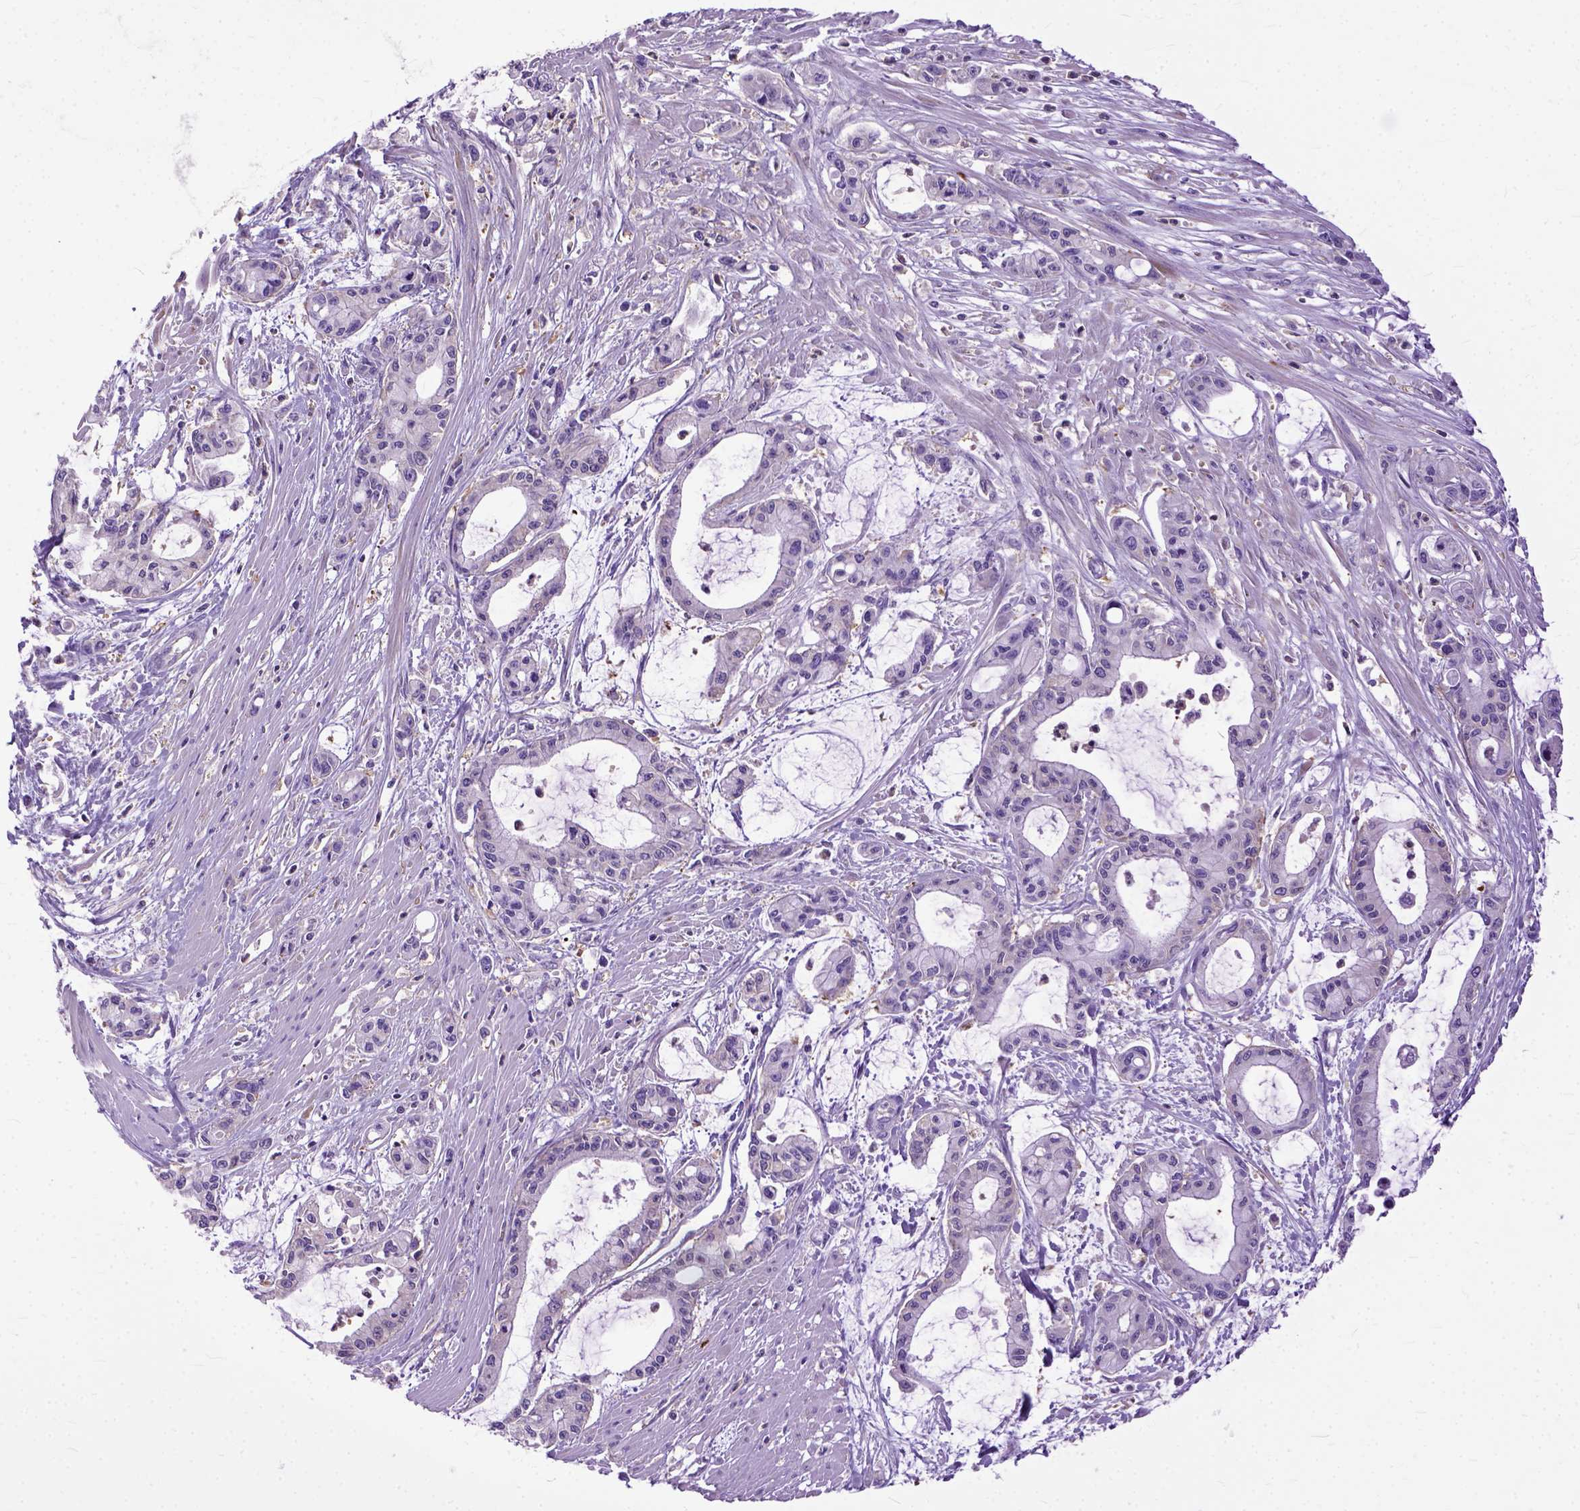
{"staining": {"intensity": "negative", "quantity": "none", "location": "none"}, "tissue": "pancreatic cancer", "cell_type": "Tumor cells", "image_type": "cancer", "snomed": [{"axis": "morphology", "description": "Adenocarcinoma, NOS"}, {"axis": "topography", "description": "Pancreas"}], "caption": "DAB immunohistochemical staining of adenocarcinoma (pancreatic) exhibits no significant positivity in tumor cells.", "gene": "NAMPT", "patient": {"sex": "male", "age": 48}}